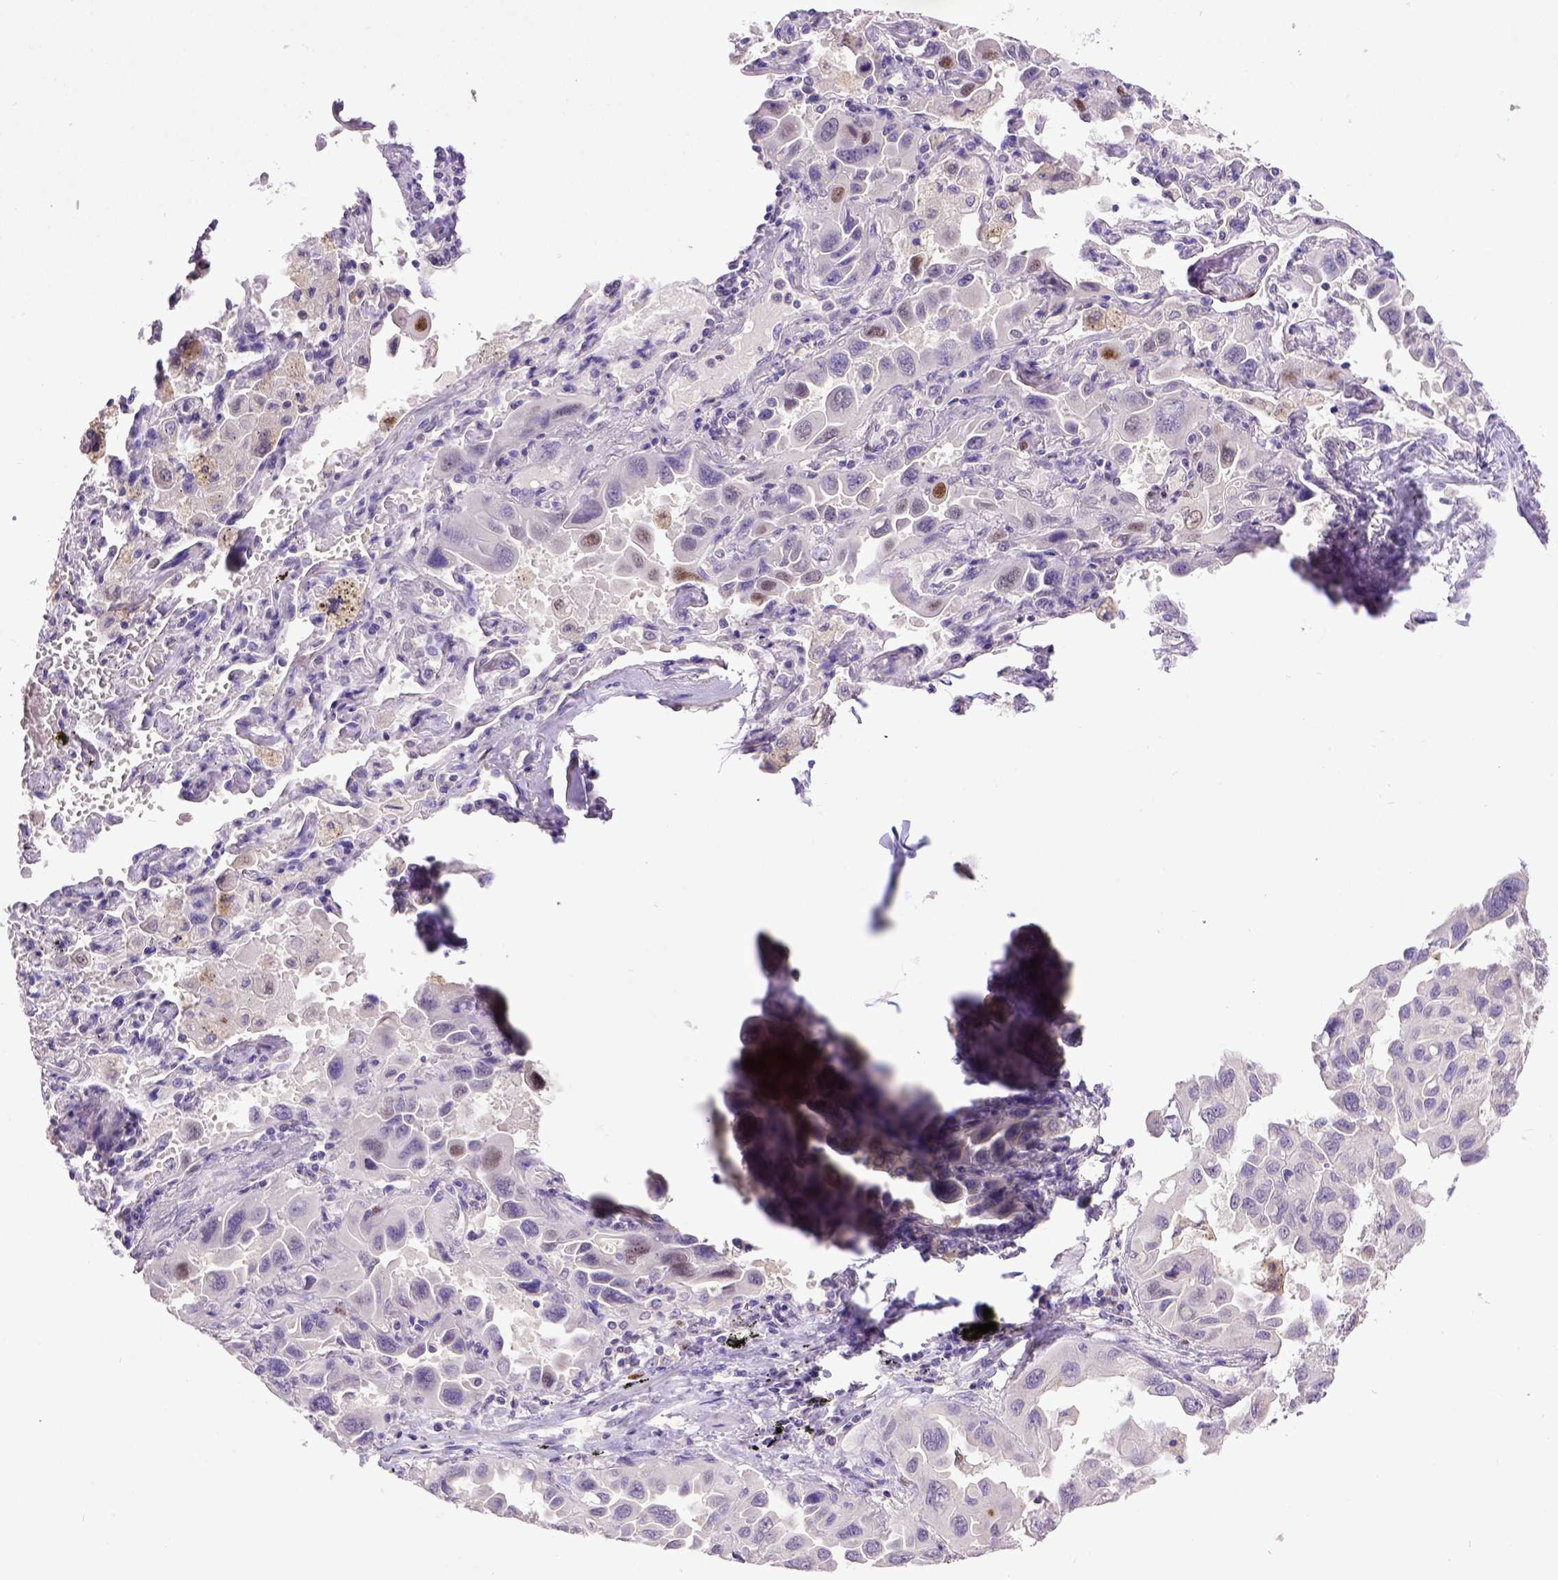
{"staining": {"intensity": "moderate", "quantity": "<25%", "location": "nuclear"}, "tissue": "lung cancer", "cell_type": "Tumor cells", "image_type": "cancer", "snomed": [{"axis": "morphology", "description": "Adenocarcinoma, NOS"}, {"axis": "topography", "description": "Lung"}], "caption": "Protein expression analysis of human adenocarcinoma (lung) reveals moderate nuclear positivity in about <25% of tumor cells. (IHC, brightfield microscopy, high magnification).", "gene": "CDKN1A", "patient": {"sex": "male", "age": 64}}